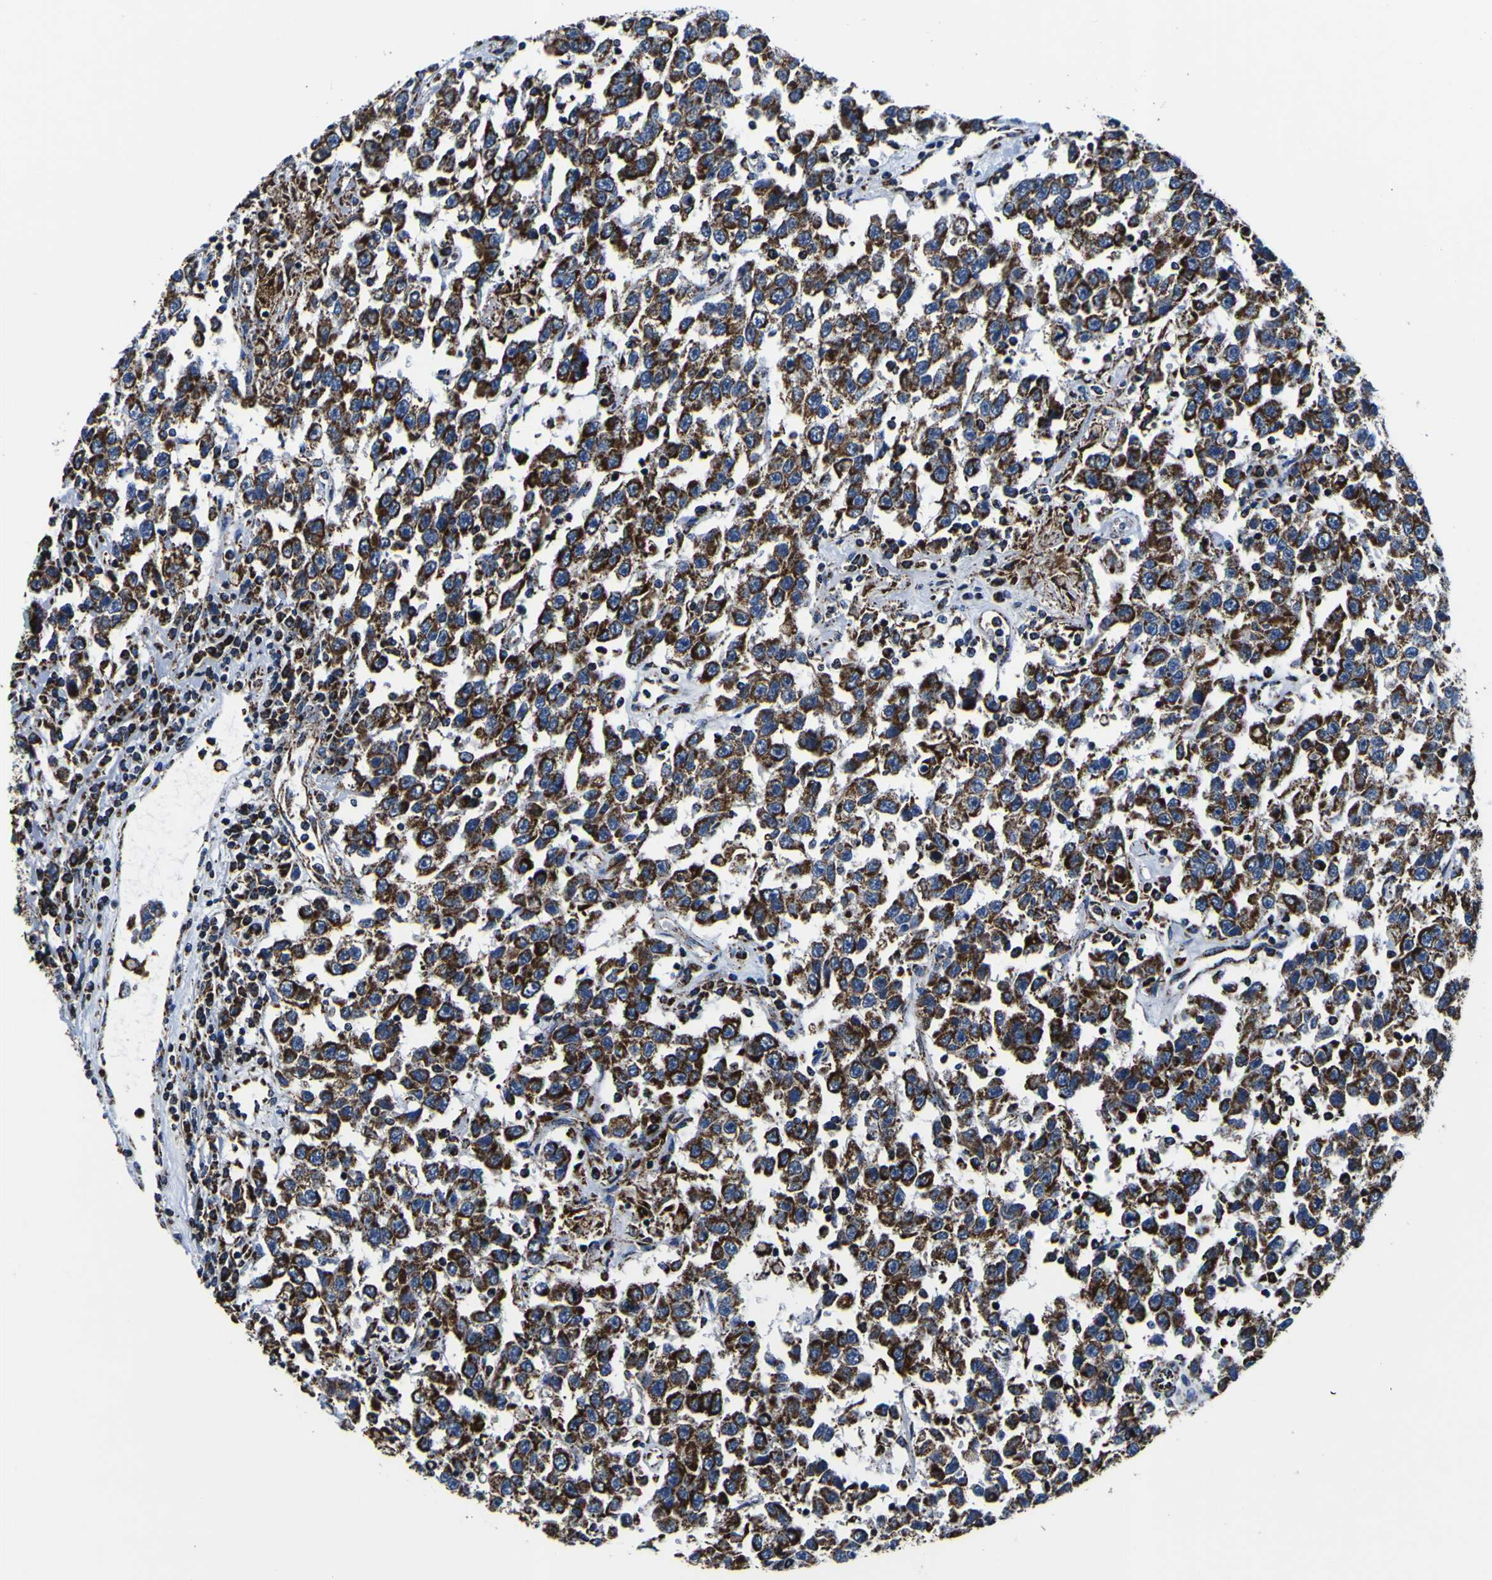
{"staining": {"intensity": "strong", "quantity": ">75%", "location": "cytoplasmic/membranous"}, "tissue": "testis cancer", "cell_type": "Tumor cells", "image_type": "cancer", "snomed": [{"axis": "morphology", "description": "Seminoma, NOS"}, {"axis": "topography", "description": "Testis"}], "caption": "Protein analysis of testis cancer tissue exhibits strong cytoplasmic/membranous expression in about >75% of tumor cells. The staining was performed using DAB to visualize the protein expression in brown, while the nuclei were stained in blue with hematoxylin (Magnification: 20x).", "gene": "PTRH2", "patient": {"sex": "male", "age": 41}}